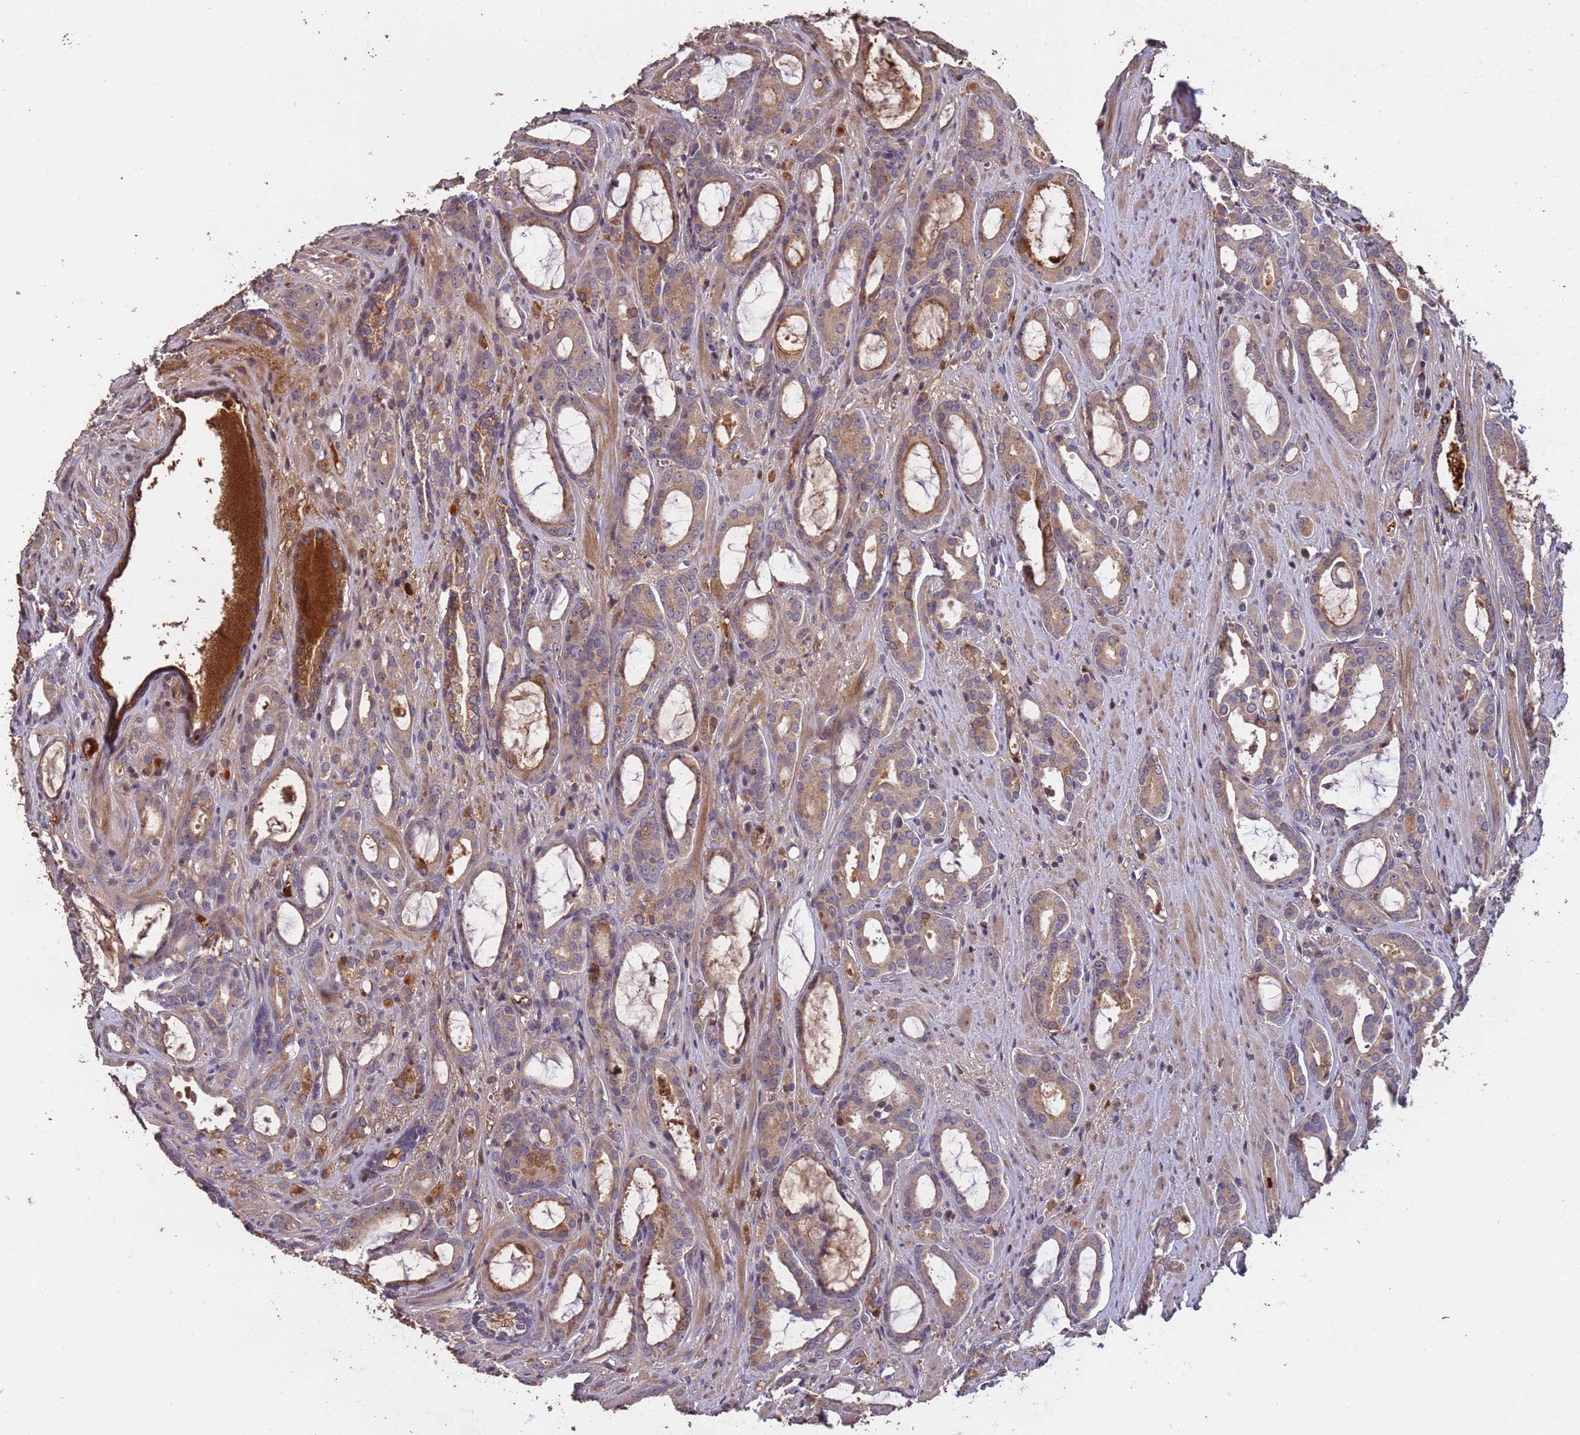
{"staining": {"intensity": "weak", "quantity": ">75%", "location": "cytoplasmic/membranous"}, "tissue": "prostate cancer", "cell_type": "Tumor cells", "image_type": "cancer", "snomed": [{"axis": "morphology", "description": "Adenocarcinoma, High grade"}, {"axis": "topography", "description": "Prostate"}], "caption": "The immunohistochemical stain labels weak cytoplasmic/membranous positivity in tumor cells of prostate cancer tissue.", "gene": "CCDC184", "patient": {"sex": "male", "age": 72}}